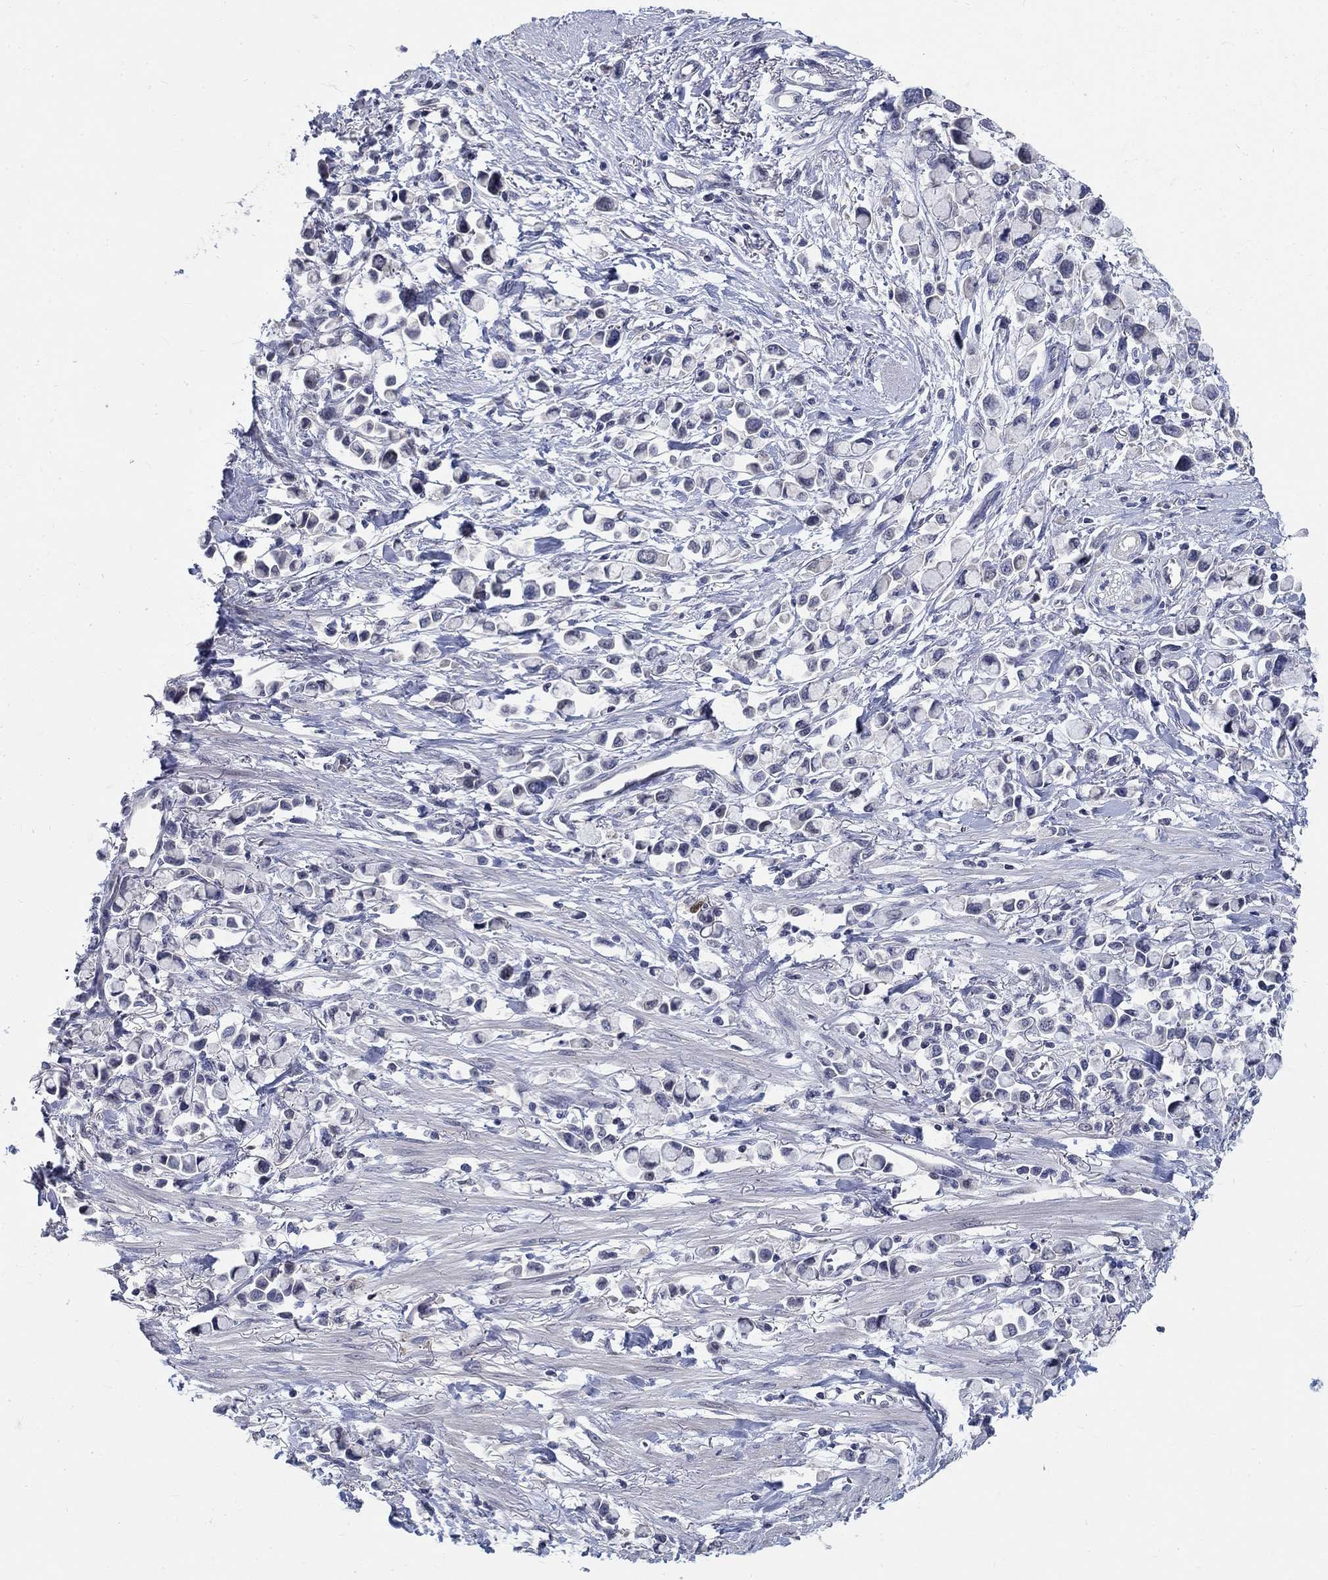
{"staining": {"intensity": "negative", "quantity": "none", "location": "none"}, "tissue": "stomach cancer", "cell_type": "Tumor cells", "image_type": "cancer", "snomed": [{"axis": "morphology", "description": "Adenocarcinoma, NOS"}, {"axis": "topography", "description": "Stomach"}], "caption": "The photomicrograph exhibits no significant positivity in tumor cells of adenocarcinoma (stomach). (DAB immunohistochemistry (IHC) with hematoxylin counter stain).", "gene": "SMIM18", "patient": {"sex": "female", "age": 81}}